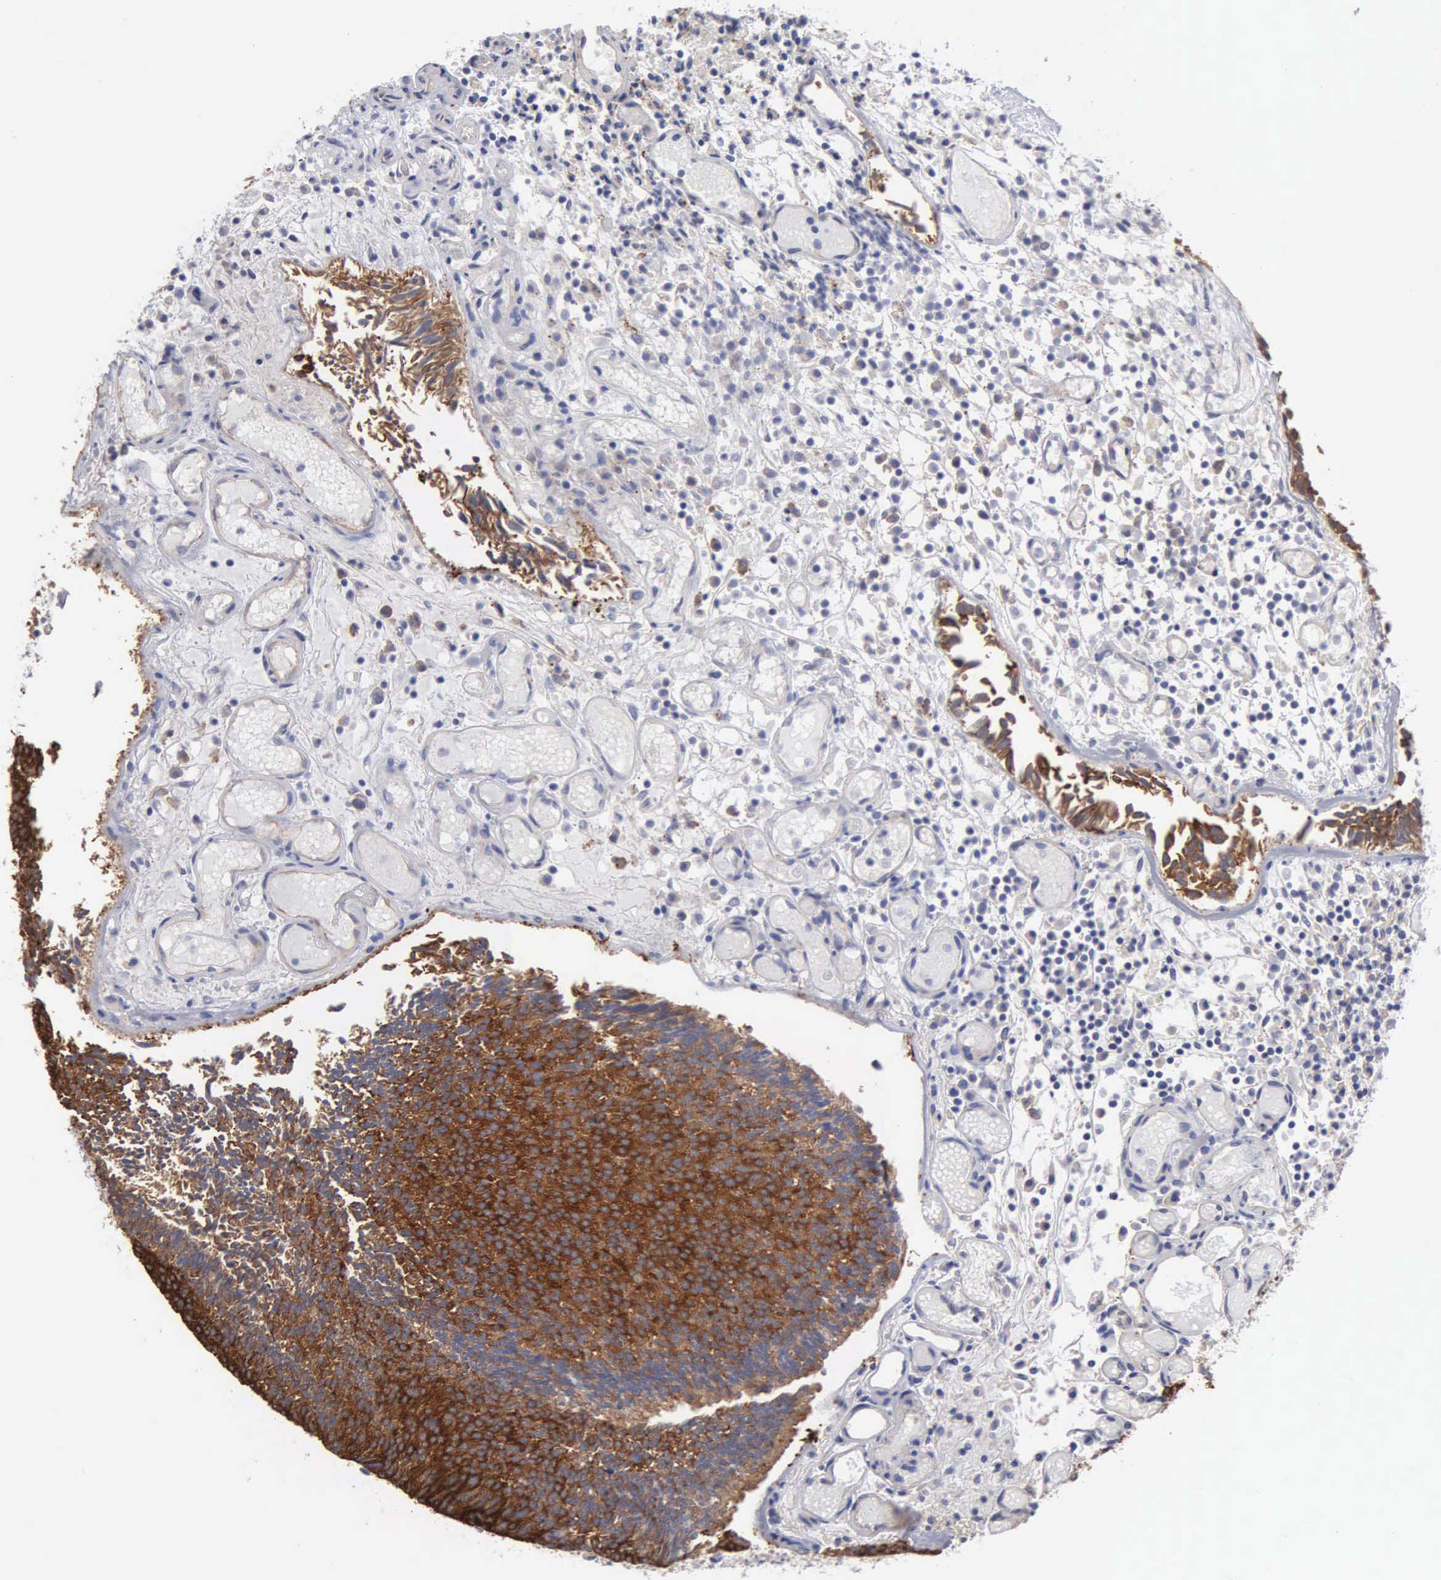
{"staining": {"intensity": "strong", "quantity": ">75%", "location": "cytoplasmic/membranous"}, "tissue": "urothelial cancer", "cell_type": "Tumor cells", "image_type": "cancer", "snomed": [{"axis": "morphology", "description": "Urothelial carcinoma, Low grade"}, {"axis": "topography", "description": "Urinary bladder"}], "caption": "DAB immunohistochemical staining of urothelial cancer reveals strong cytoplasmic/membranous protein positivity in approximately >75% of tumor cells. (DAB = brown stain, brightfield microscopy at high magnification).", "gene": "RDX", "patient": {"sex": "male", "age": 85}}